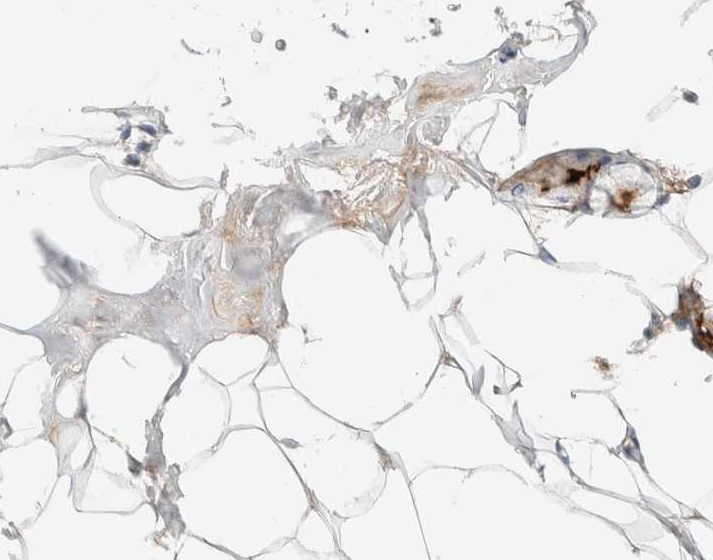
{"staining": {"intensity": "negative", "quantity": "none", "location": "none"}, "tissue": "adipose tissue", "cell_type": "Adipocytes", "image_type": "normal", "snomed": [{"axis": "morphology", "description": "Normal tissue, NOS"}, {"axis": "morphology", "description": "Fibrosis, NOS"}, {"axis": "topography", "description": "Breast"}, {"axis": "topography", "description": "Adipose tissue"}], "caption": "DAB (3,3'-diaminobenzidine) immunohistochemical staining of normal adipose tissue reveals no significant positivity in adipocytes. (DAB (3,3'-diaminobenzidine) immunohistochemistry (IHC) with hematoxylin counter stain).", "gene": "IL6", "patient": {"sex": "female", "age": 39}}